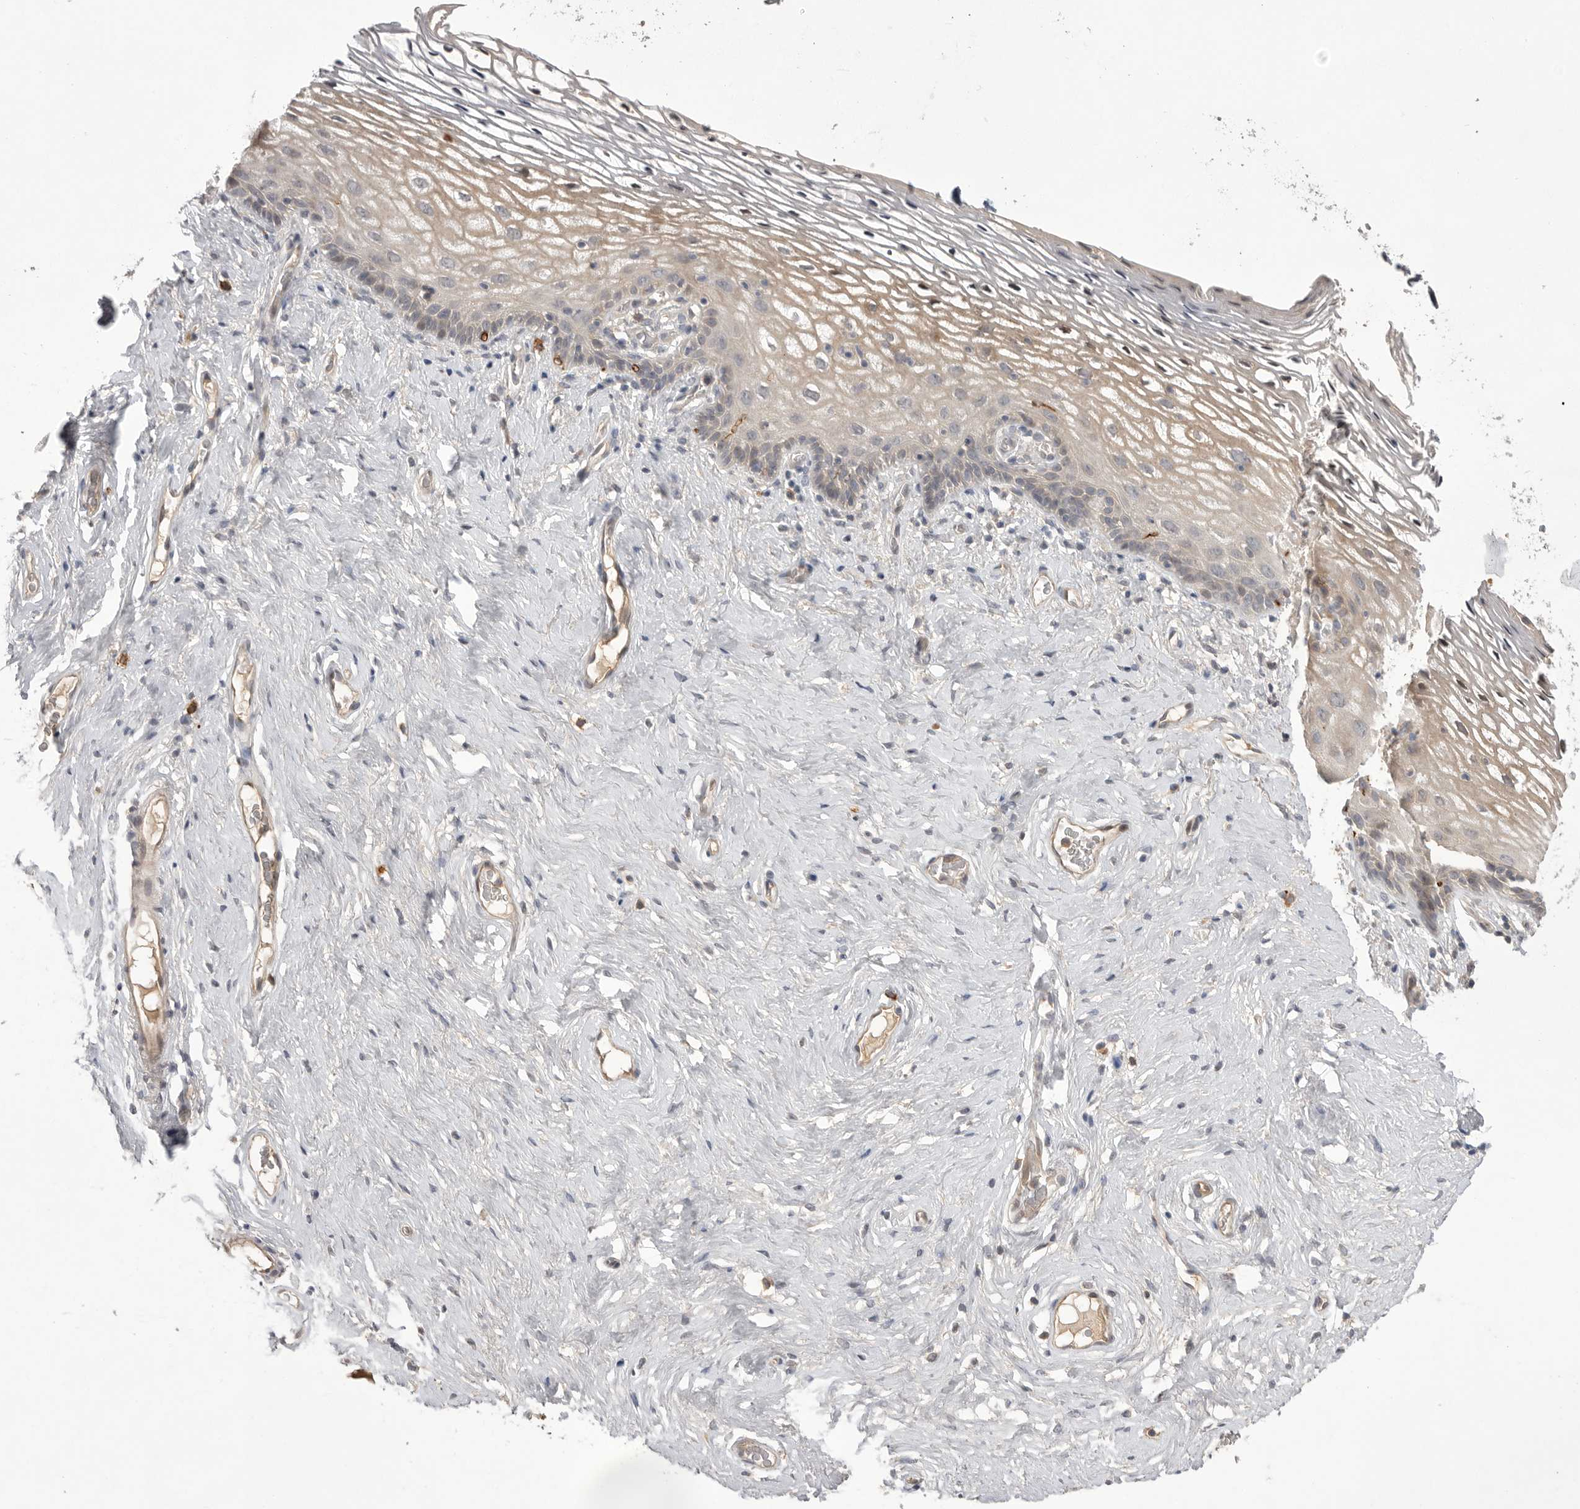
{"staining": {"intensity": "weak", "quantity": "25%-75%", "location": "cytoplasmic/membranous"}, "tissue": "vagina", "cell_type": "Squamous epithelial cells", "image_type": "normal", "snomed": [{"axis": "morphology", "description": "Normal tissue, NOS"}, {"axis": "morphology", "description": "Adenocarcinoma, NOS"}, {"axis": "topography", "description": "Rectum"}, {"axis": "topography", "description": "Vagina"}], "caption": "Immunohistochemical staining of benign human vagina exhibits weak cytoplasmic/membranous protein positivity in about 25%-75% of squamous epithelial cells. (Brightfield microscopy of DAB IHC at high magnification).", "gene": "NRCAM", "patient": {"sex": "female", "age": 71}}